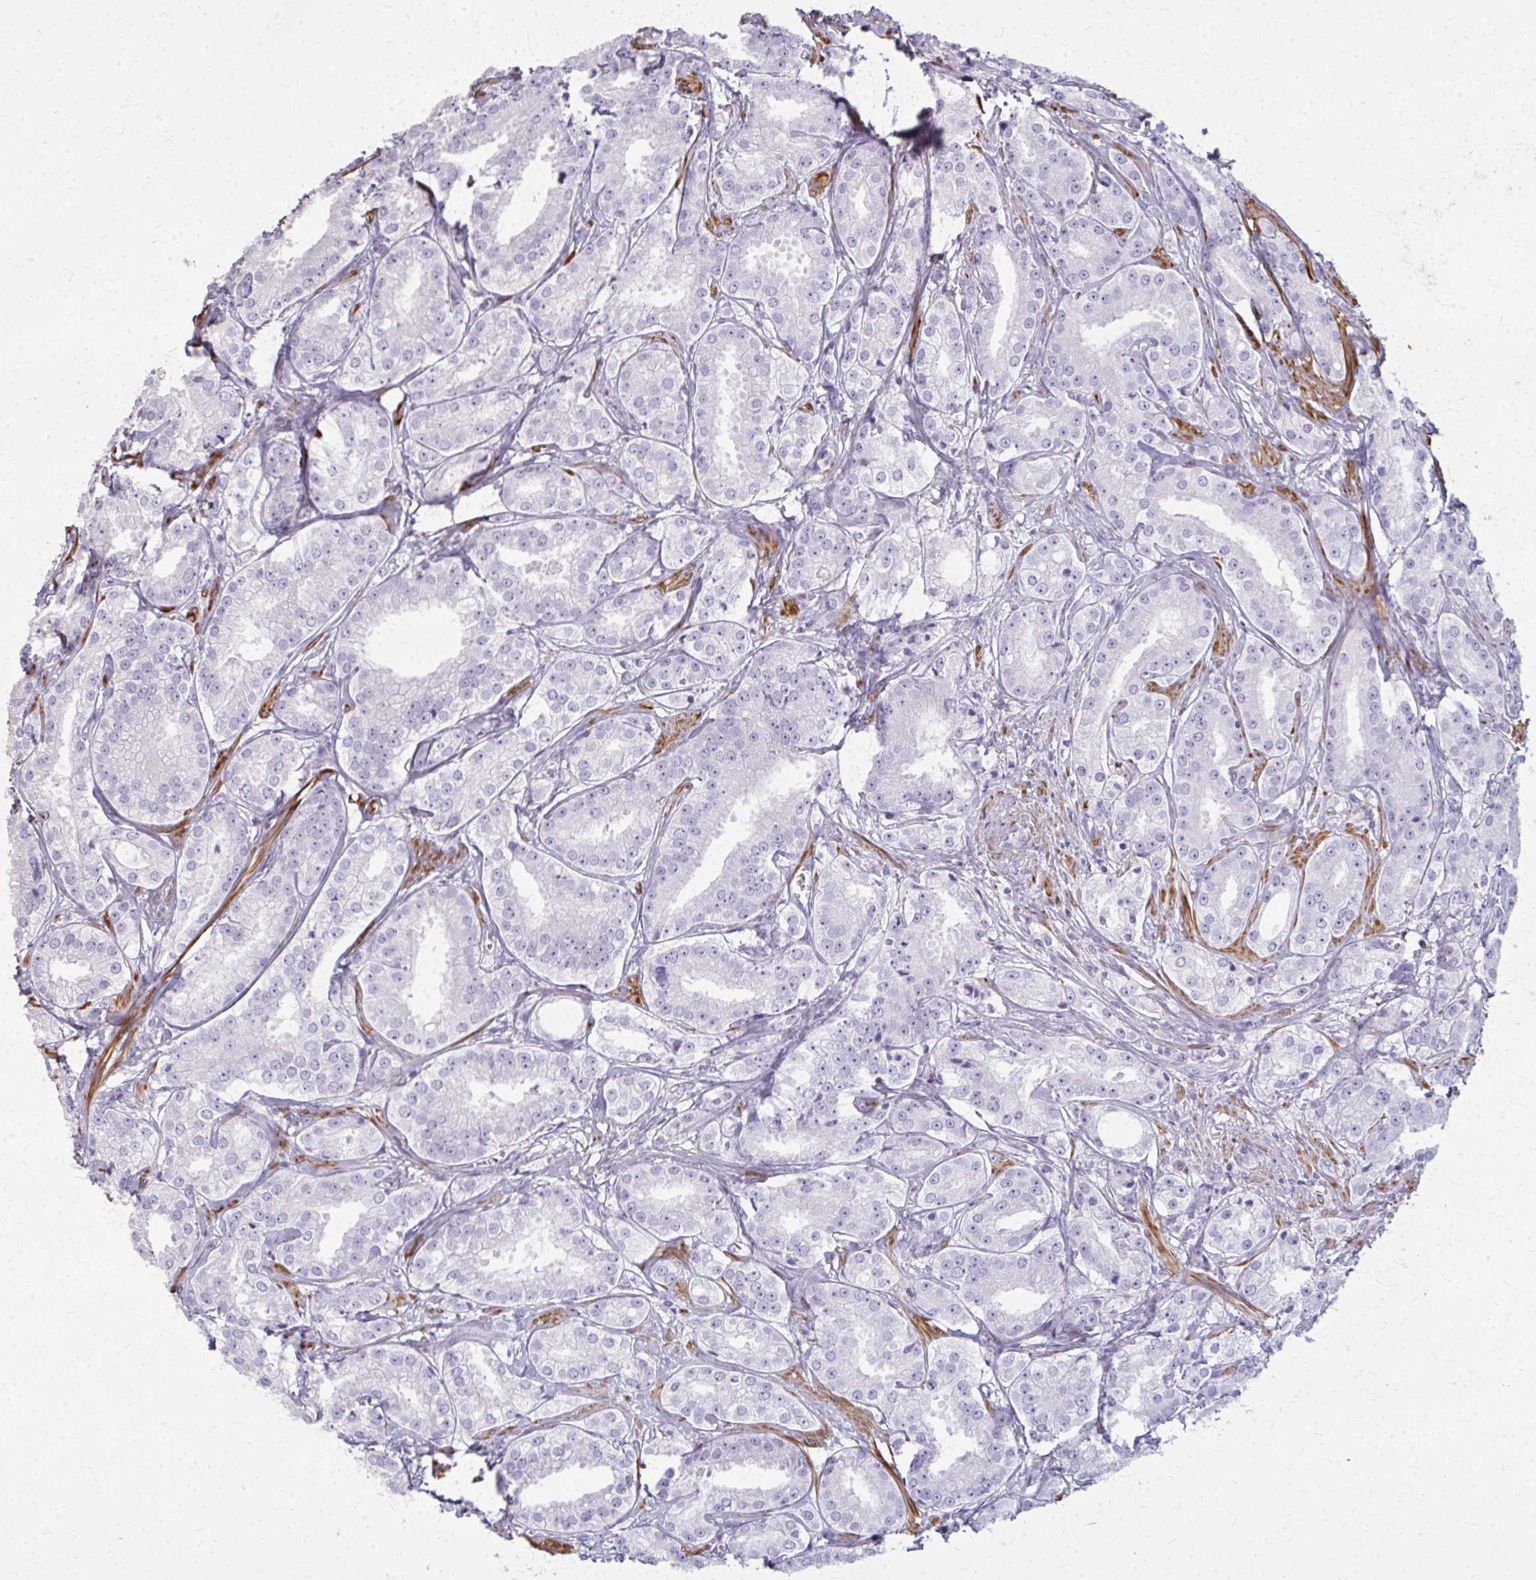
{"staining": {"intensity": "negative", "quantity": "none", "location": "none"}, "tissue": "prostate cancer", "cell_type": "Tumor cells", "image_type": "cancer", "snomed": [{"axis": "morphology", "description": "Adenocarcinoma, High grade"}, {"axis": "topography", "description": "Prostate"}], "caption": "Immunohistochemical staining of human prostate high-grade adenocarcinoma exhibits no significant staining in tumor cells.", "gene": "TENM4", "patient": {"sex": "male", "age": 64}}